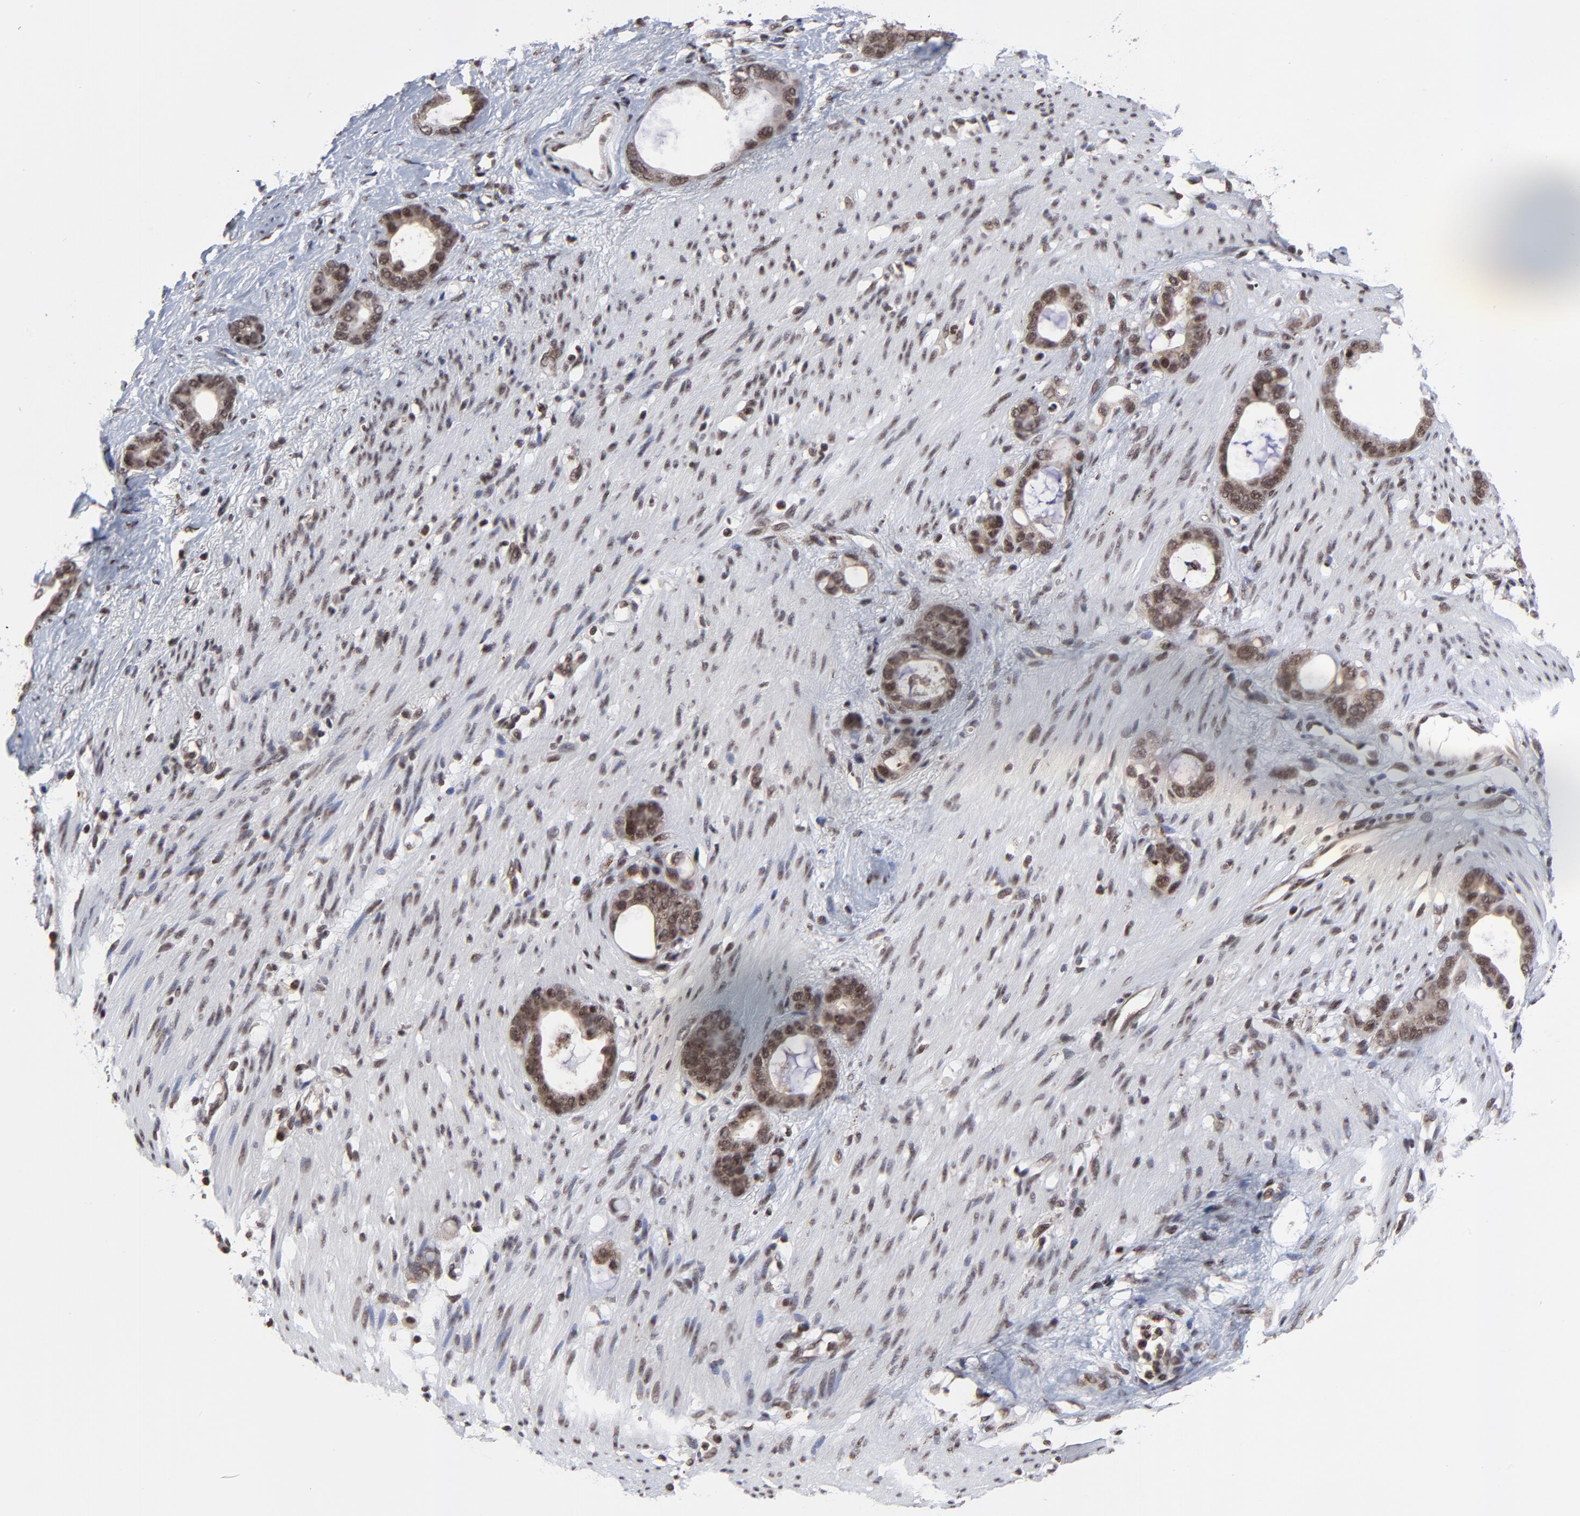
{"staining": {"intensity": "moderate", "quantity": ">75%", "location": "cytoplasmic/membranous,nuclear"}, "tissue": "stomach cancer", "cell_type": "Tumor cells", "image_type": "cancer", "snomed": [{"axis": "morphology", "description": "Adenocarcinoma, NOS"}, {"axis": "topography", "description": "Stomach"}], "caption": "Tumor cells exhibit medium levels of moderate cytoplasmic/membranous and nuclear staining in about >75% of cells in human stomach cancer. Using DAB (3,3'-diaminobenzidine) (brown) and hematoxylin (blue) stains, captured at high magnification using brightfield microscopy.", "gene": "ZNF777", "patient": {"sex": "female", "age": 75}}